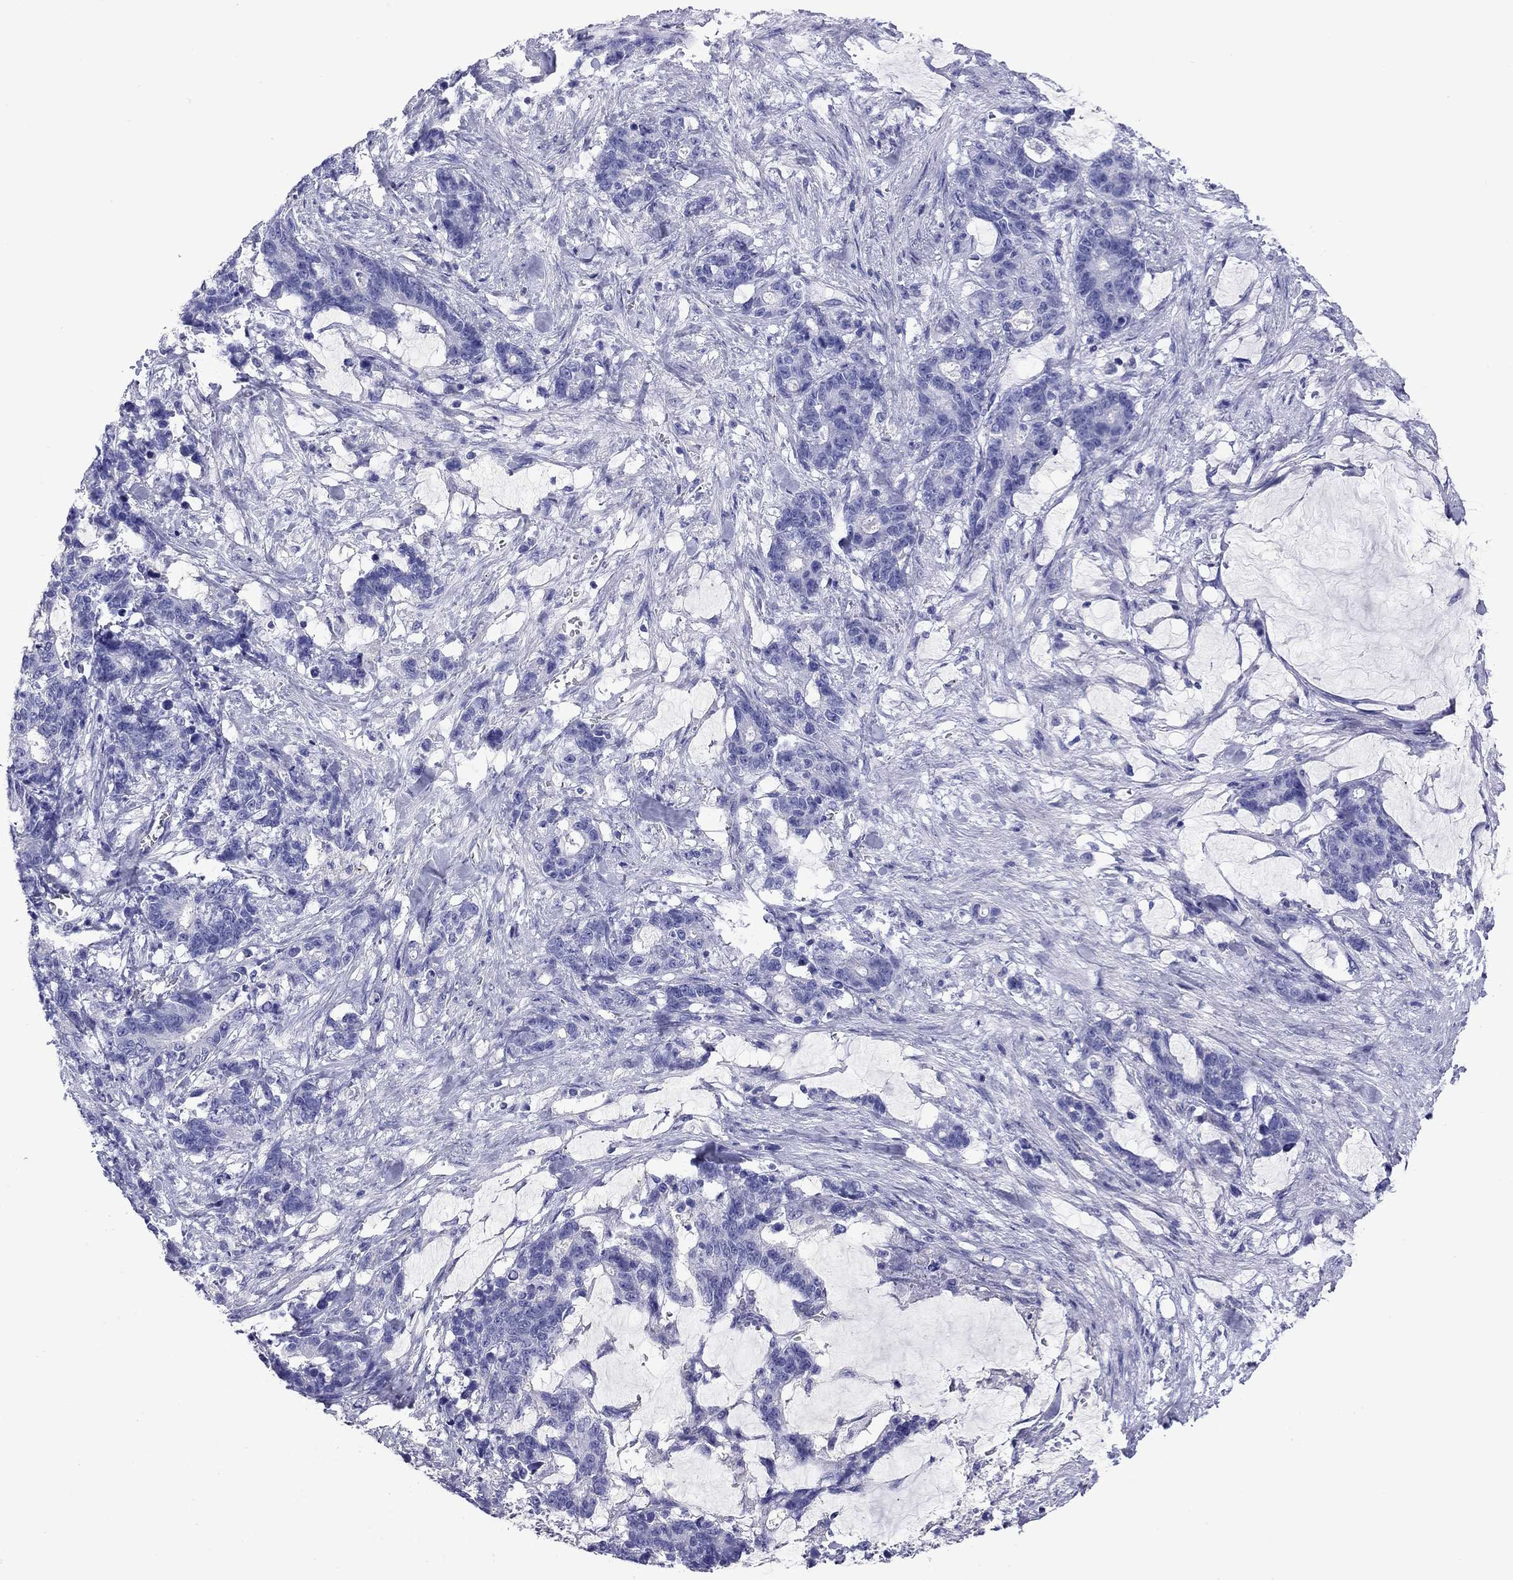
{"staining": {"intensity": "negative", "quantity": "none", "location": "none"}, "tissue": "stomach cancer", "cell_type": "Tumor cells", "image_type": "cancer", "snomed": [{"axis": "morphology", "description": "Normal tissue, NOS"}, {"axis": "morphology", "description": "Adenocarcinoma, NOS"}, {"axis": "topography", "description": "Stomach"}], "caption": "Stomach cancer (adenocarcinoma) was stained to show a protein in brown. There is no significant staining in tumor cells.", "gene": "KIAA2012", "patient": {"sex": "female", "age": 64}}